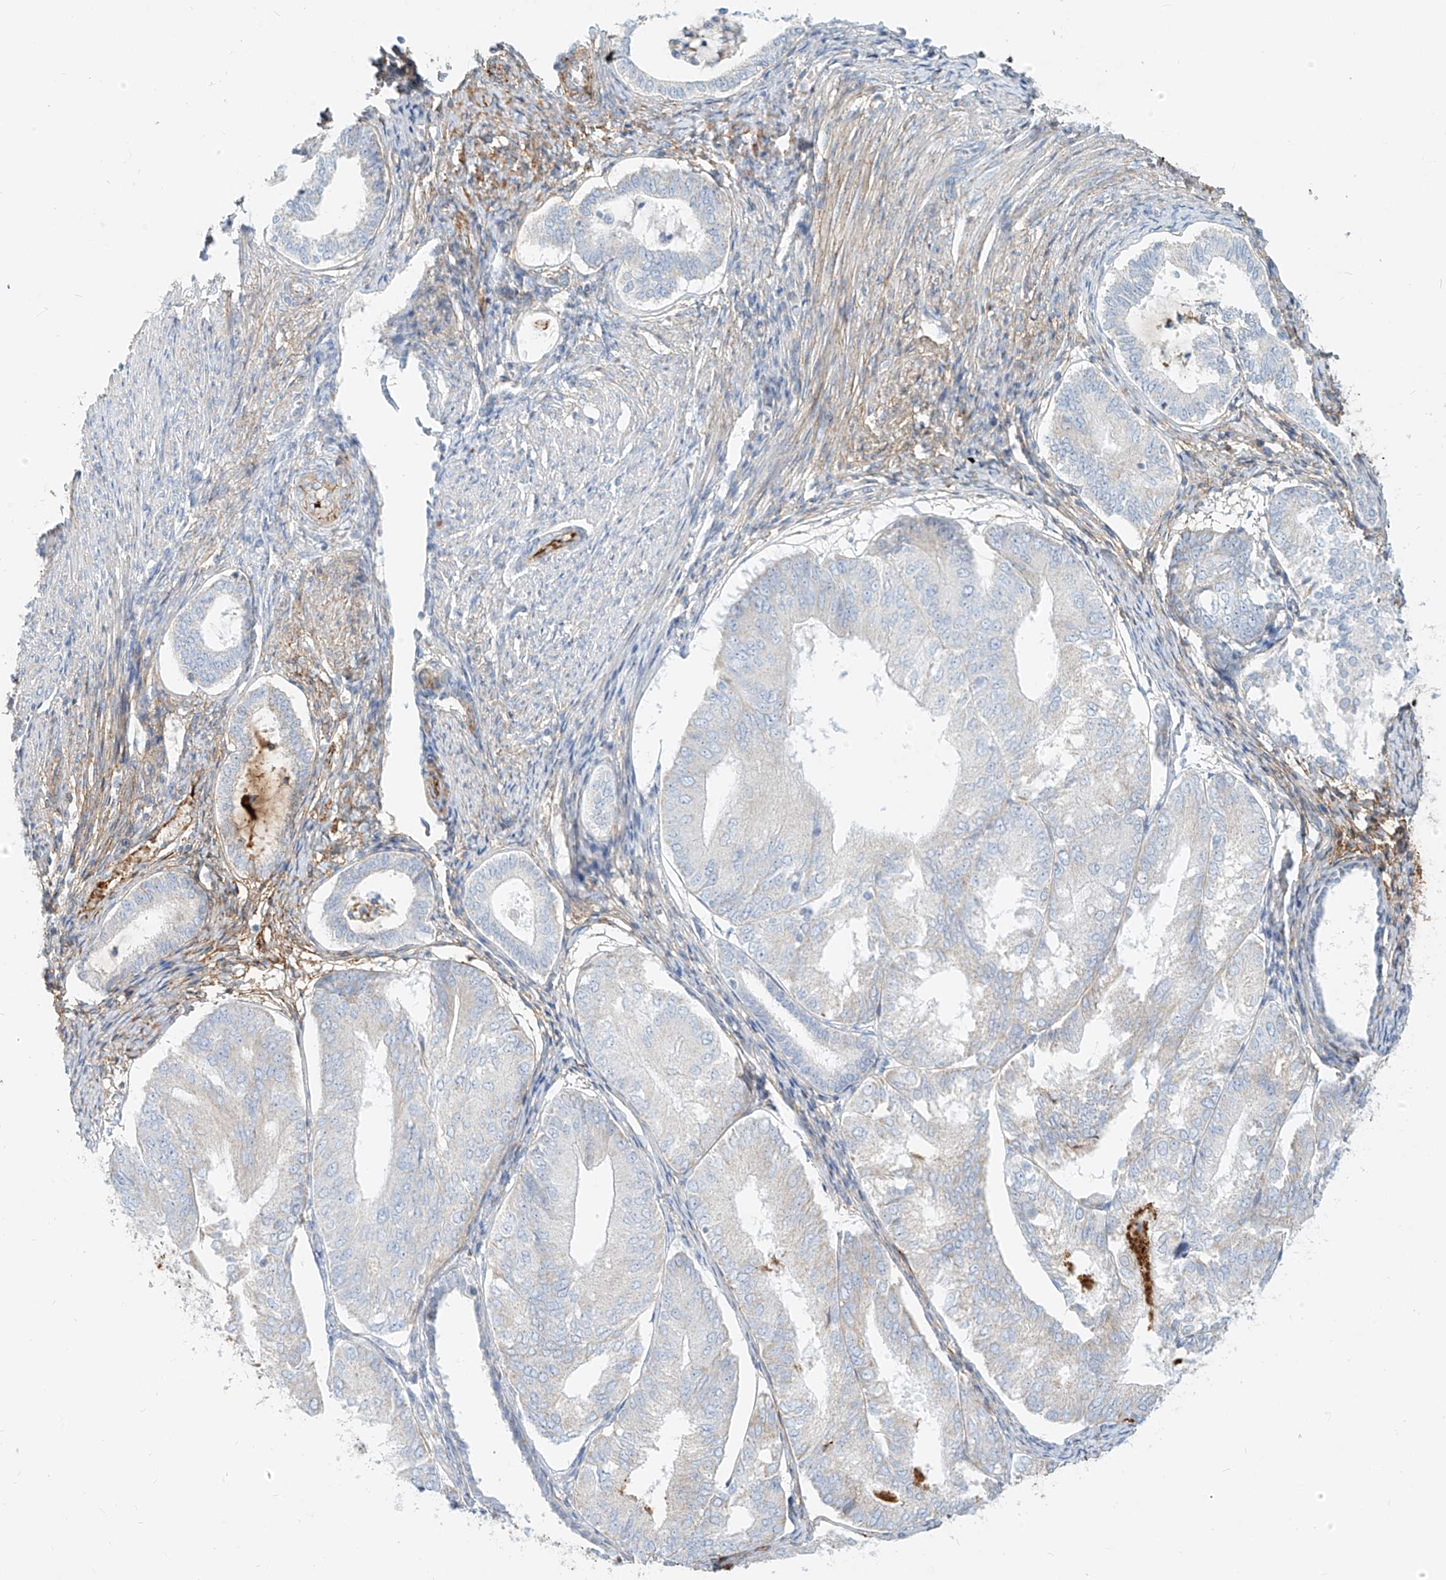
{"staining": {"intensity": "negative", "quantity": "none", "location": "none"}, "tissue": "endometrial cancer", "cell_type": "Tumor cells", "image_type": "cancer", "snomed": [{"axis": "morphology", "description": "Adenocarcinoma, NOS"}, {"axis": "topography", "description": "Endometrium"}], "caption": "Adenocarcinoma (endometrial) was stained to show a protein in brown. There is no significant staining in tumor cells. The staining was performed using DAB (3,3'-diaminobenzidine) to visualize the protein expression in brown, while the nuclei were stained in blue with hematoxylin (Magnification: 20x).", "gene": "OCSTAMP", "patient": {"sex": "female", "age": 81}}